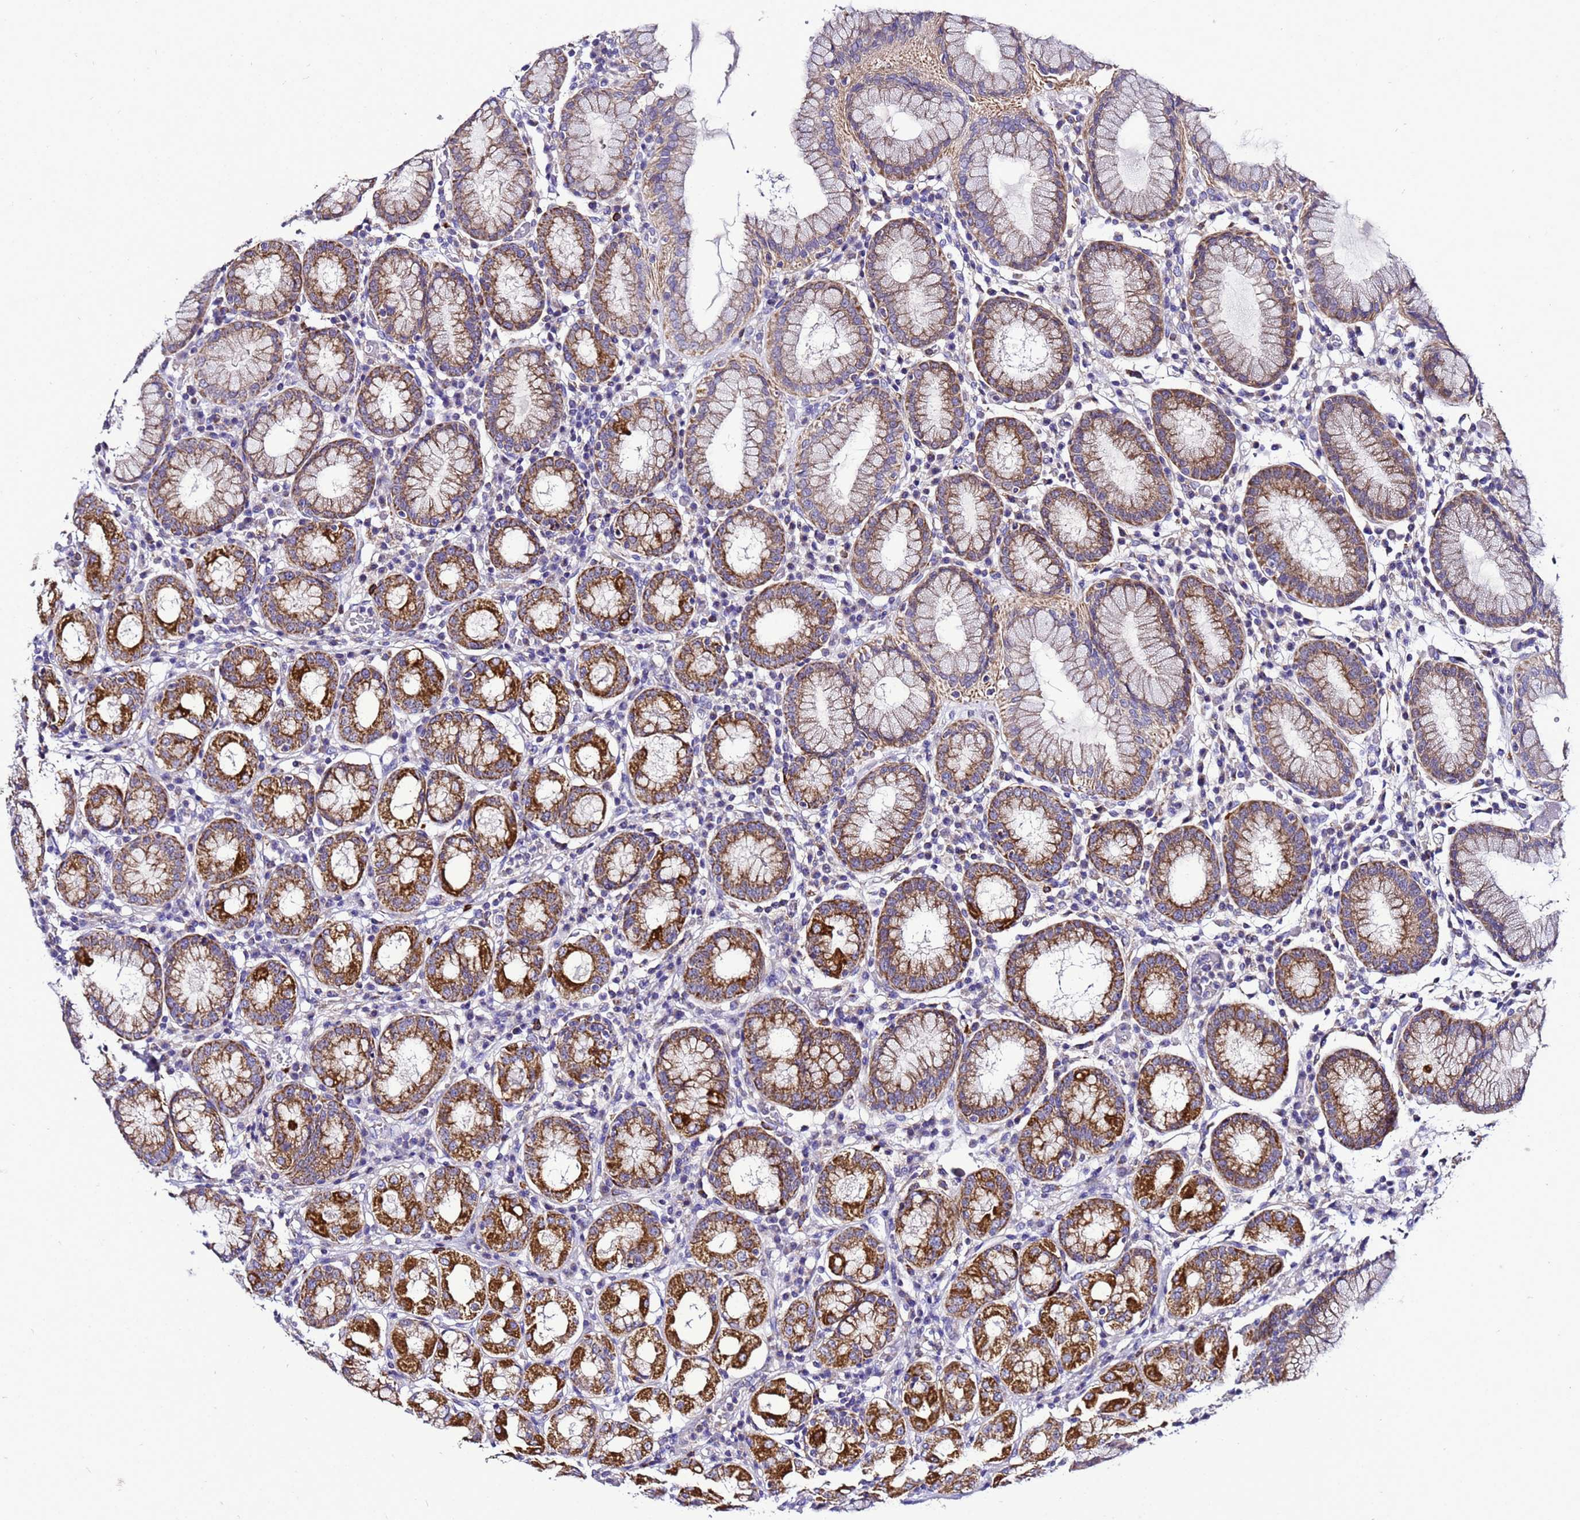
{"staining": {"intensity": "moderate", "quantity": ">75%", "location": "cytoplasmic/membranous"}, "tissue": "stomach", "cell_type": "Glandular cells", "image_type": "normal", "snomed": [{"axis": "morphology", "description": "Normal tissue, NOS"}, {"axis": "topography", "description": "Stomach"}, {"axis": "topography", "description": "Stomach, lower"}], "caption": "Brown immunohistochemical staining in benign human stomach exhibits moderate cytoplasmic/membranous expression in about >75% of glandular cells.", "gene": "HIGD2A", "patient": {"sex": "female", "age": 56}}